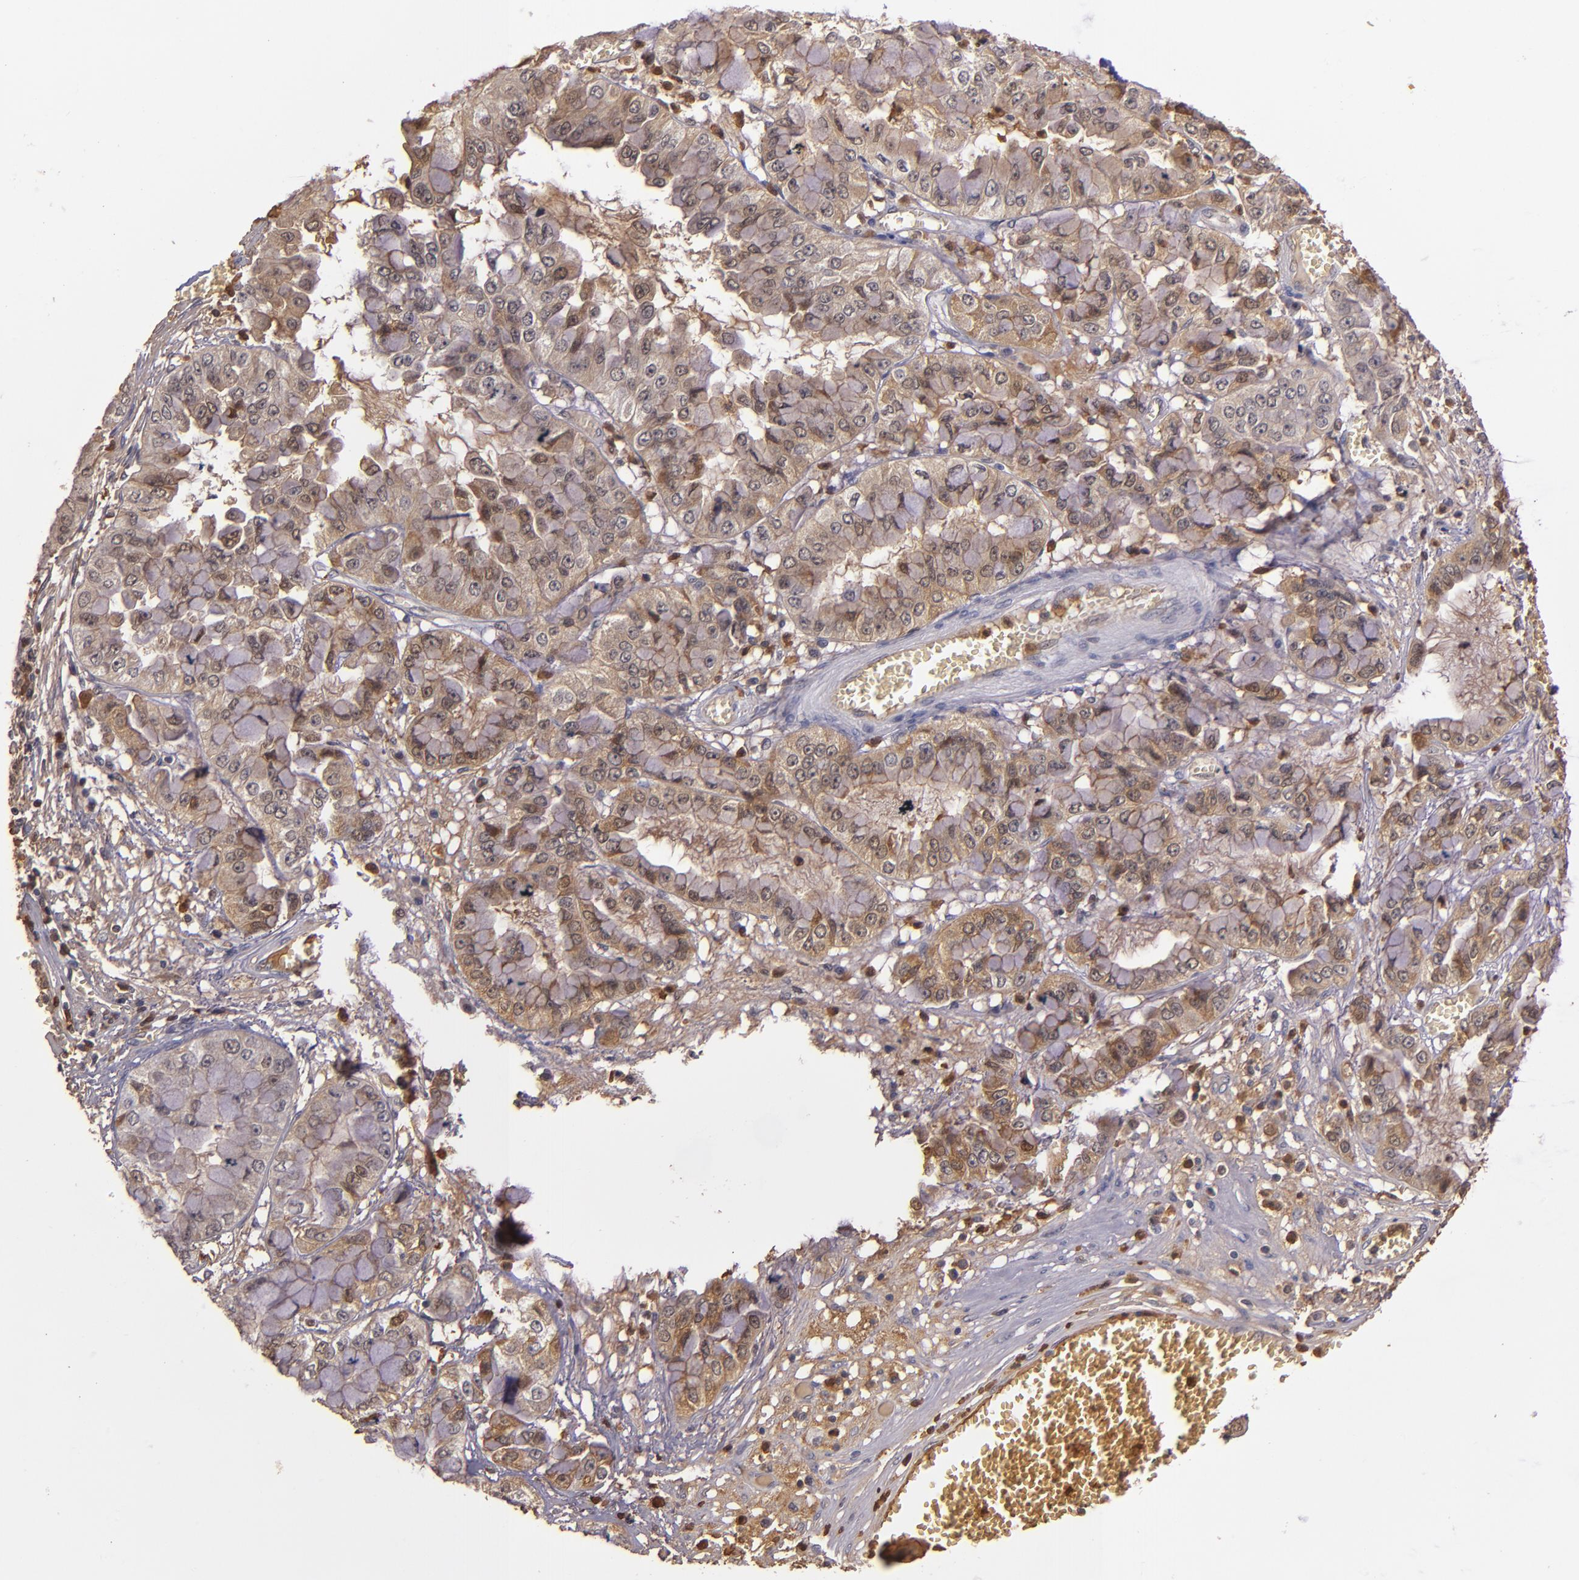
{"staining": {"intensity": "strong", "quantity": ">75%", "location": "cytoplasmic/membranous"}, "tissue": "liver cancer", "cell_type": "Tumor cells", "image_type": "cancer", "snomed": [{"axis": "morphology", "description": "Cholangiocarcinoma"}, {"axis": "topography", "description": "Liver"}], "caption": "Liver cancer tissue reveals strong cytoplasmic/membranous expression in approximately >75% of tumor cells, visualized by immunohistochemistry. The protein is shown in brown color, while the nuclei are stained blue.", "gene": "PTS", "patient": {"sex": "female", "age": 79}}